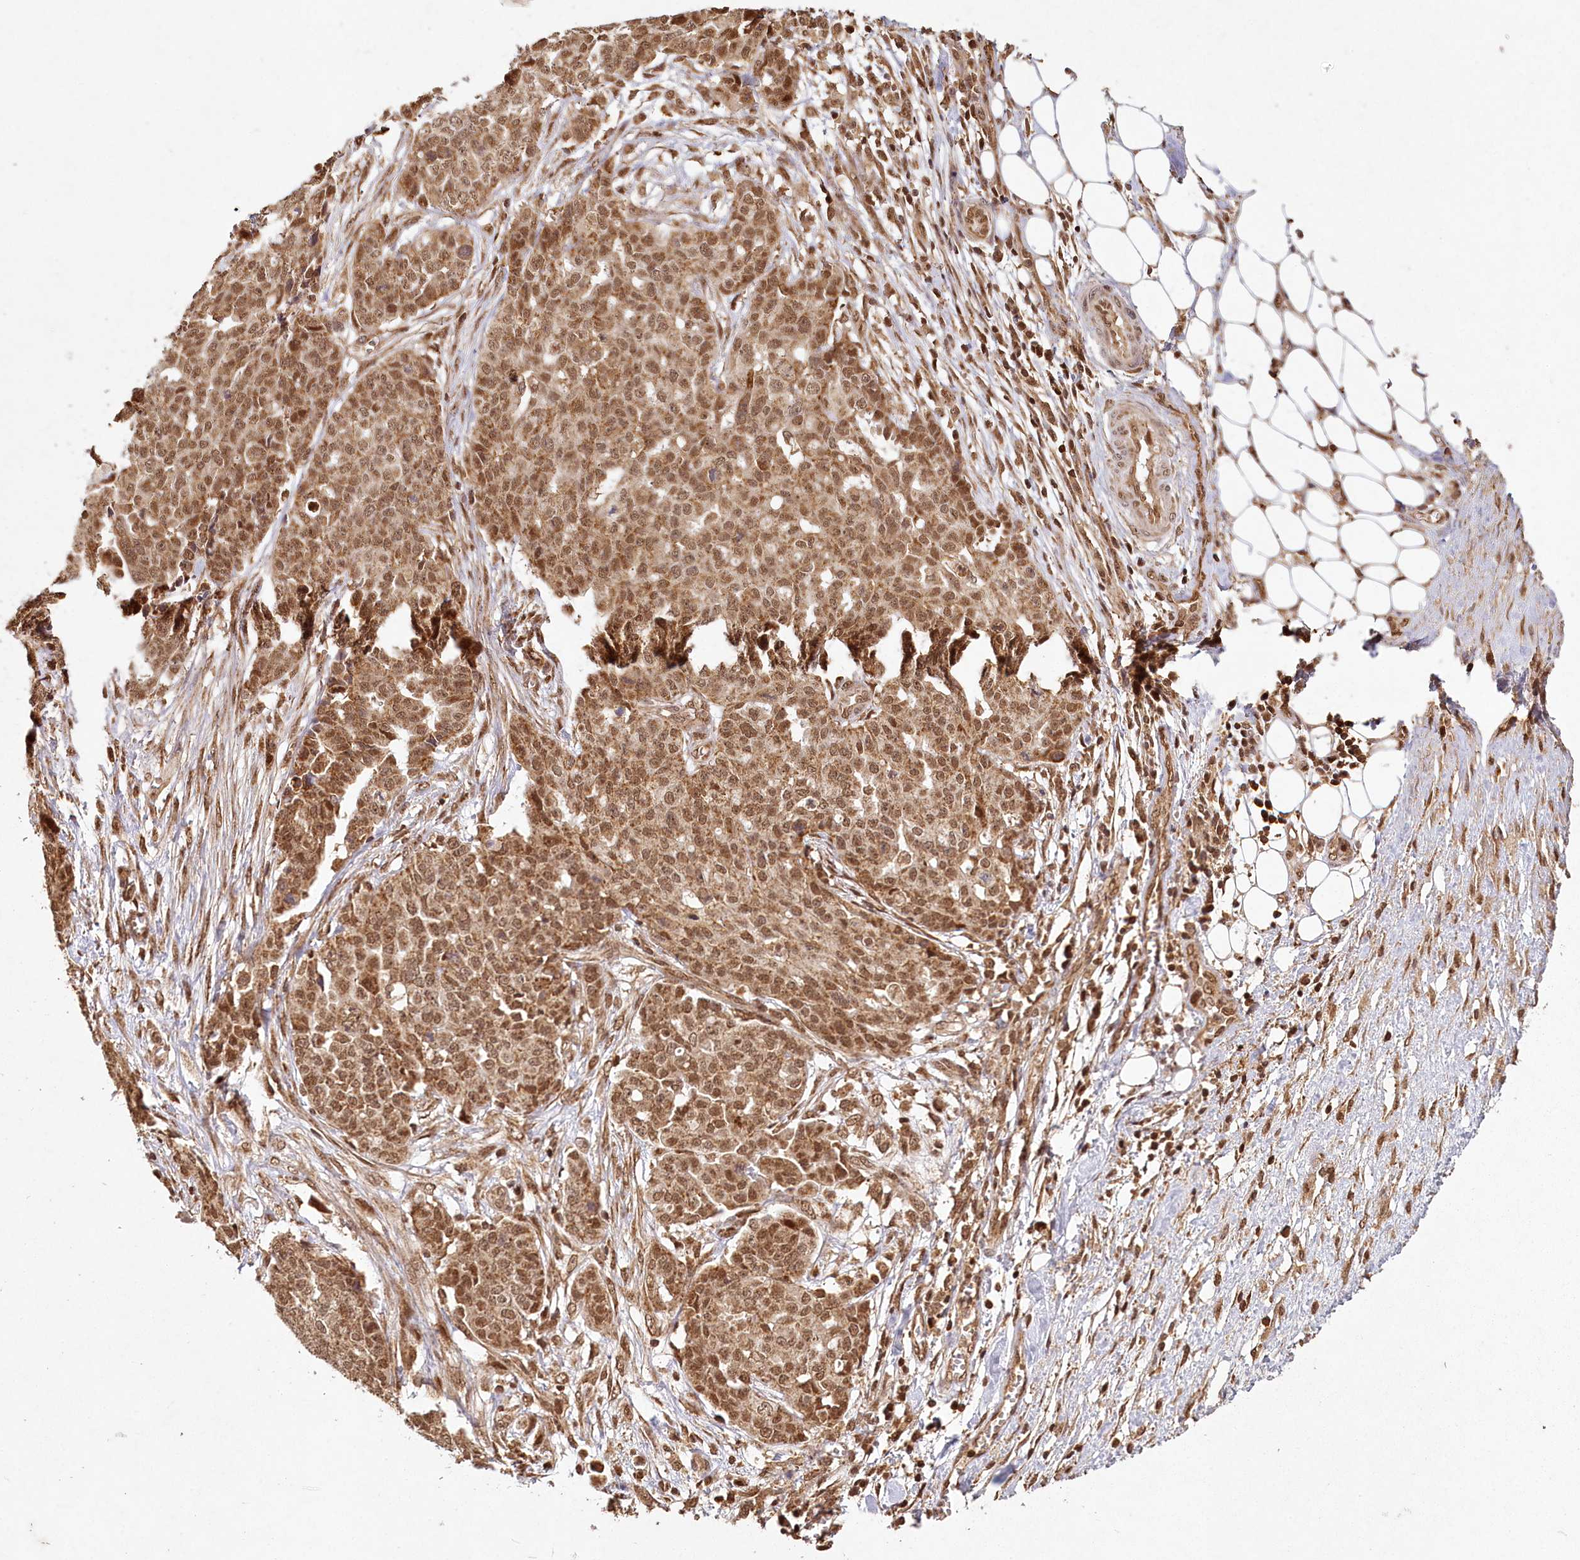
{"staining": {"intensity": "moderate", "quantity": ">75%", "location": "cytoplasmic/membranous,nuclear"}, "tissue": "ovarian cancer", "cell_type": "Tumor cells", "image_type": "cancer", "snomed": [{"axis": "morphology", "description": "Cystadenocarcinoma, serous, NOS"}, {"axis": "topography", "description": "Soft tissue"}, {"axis": "topography", "description": "Ovary"}], "caption": "Moderate cytoplasmic/membranous and nuclear positivity for a protein is appreciated in about >75% of tumor cells of ovarian cancer using IHC.", "gene": "MICU1", "patient": {"sex": "female", "age": 57}}